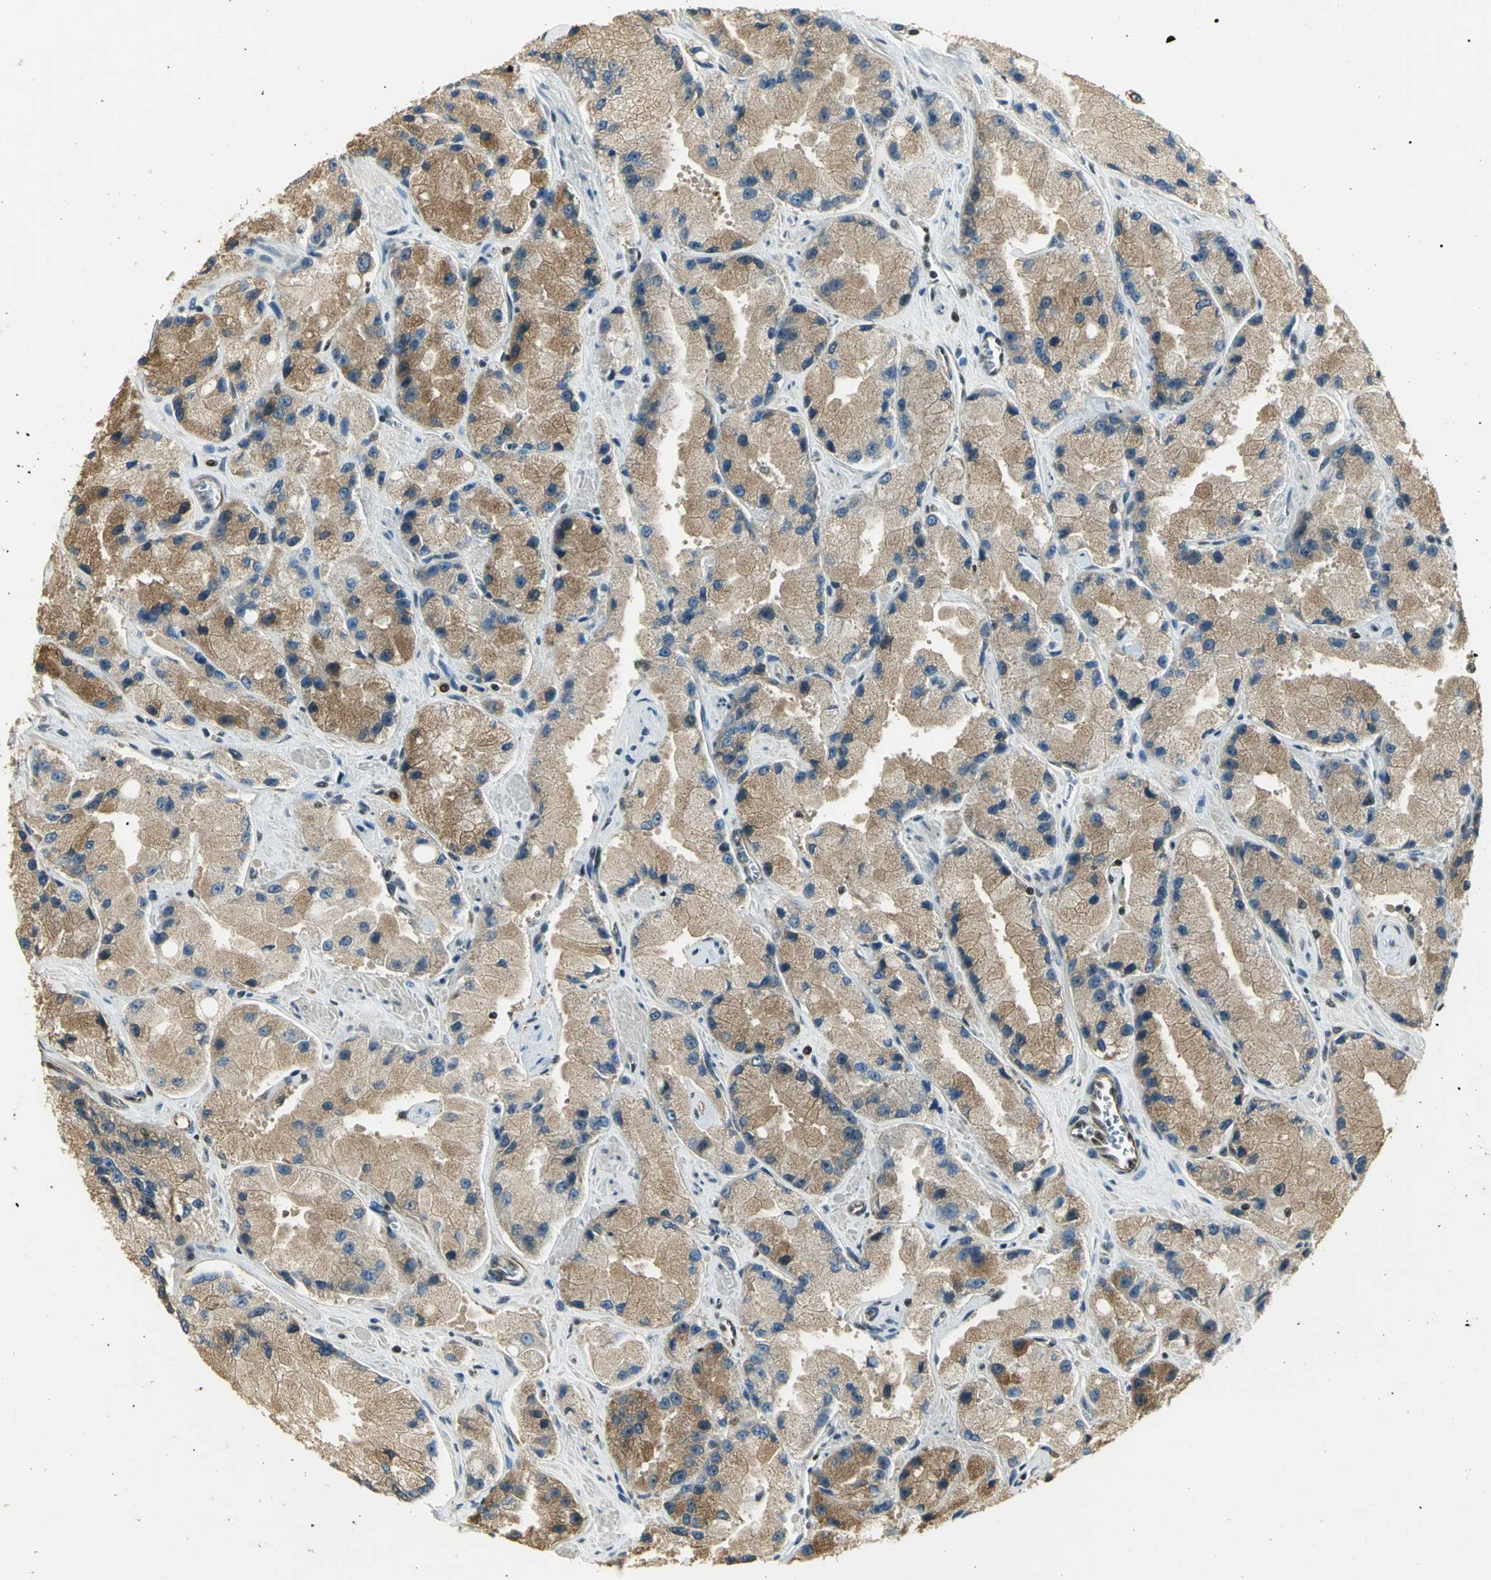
{"staining": {"intensity": "moderate", "quantity": ">75%", "location": "cytoplasmic/membranous"}, "tissue": "prostate cancer", "cell_type": "Tumor cells", "image_type": "cancer", "snomed": [{"axis": "morphology", "description": "Adenocarcinoma, High grade"}, {"axis": "topography", "description": "Prostate"}], "caption": "Protein expression analysis of prostate cancer exhibits moderate cytoplasmic/membranous expression in approximately >75% of tumor cells.", "gene": "ELF1", "patient": {"sex": "male", "age": 58}}